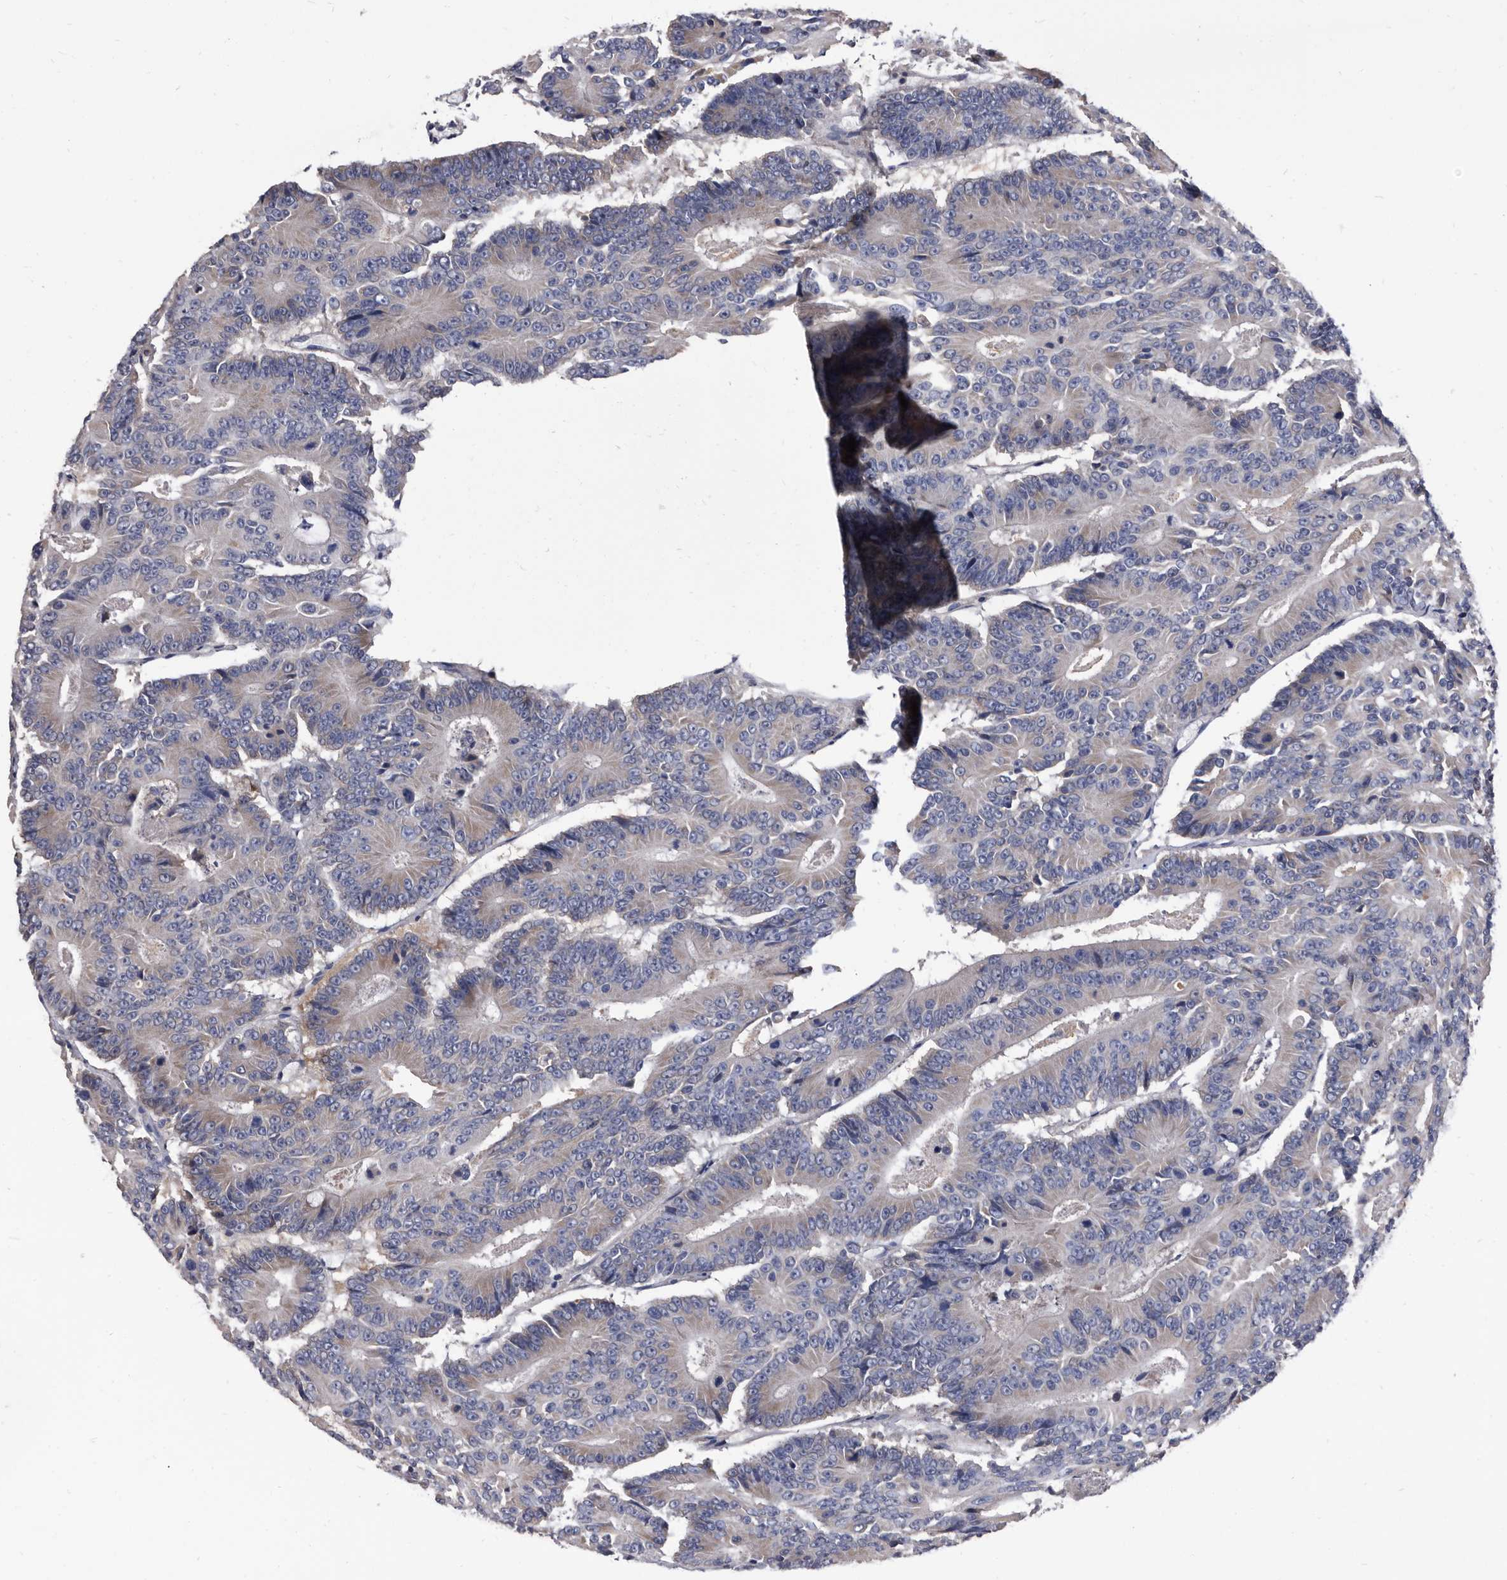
{"staining": {"intensity": "negative", "quantity": "none", "location": "none"}, "tissue": "colorectal cancer", "cell_type": "Tumor cells", "image_type": "cancer", "snomed": [{"axis": "morphology", "description": "Adenocarcinoma, NOS"}, {"axis": "topography", "description": "Colon"}], "caption": "This is a histopathology image of immunohistochemistry (IHC) staining of adenocarcinoma (colorectal), which shows no expression in tumor cells.", "gene": "DTNBP1", "patient": {"sex": "male", "age": 83}}